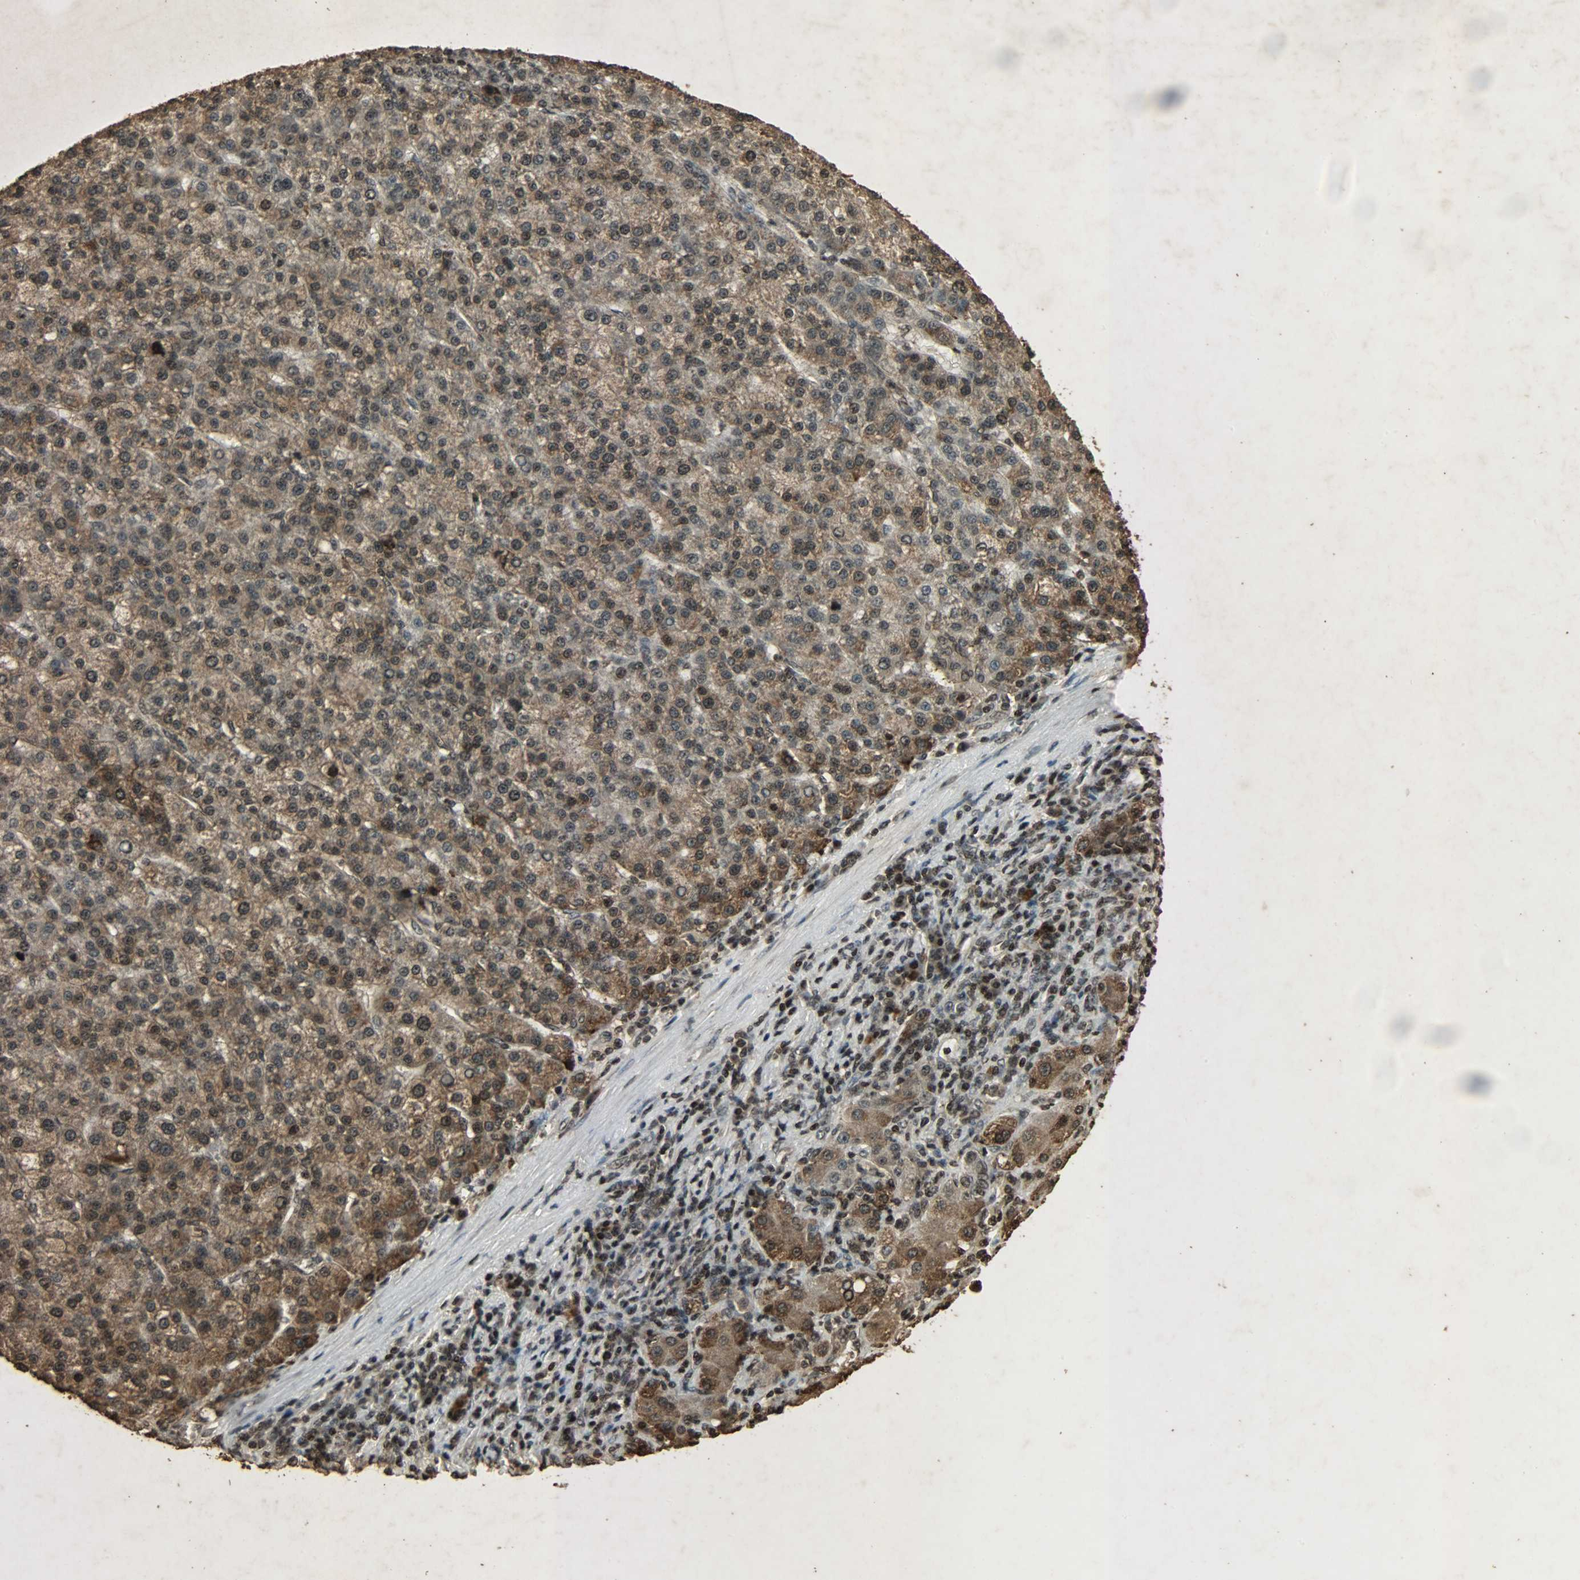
{"staining": {"intensity": "strong", "quantity": ">75%", "location": "cytoplasmic/membranous,nuclear"}, "tissue": "liver cancer", "cell_type": "Tumor cells", "image_type": "cancer", "snomed": [{"axis": "morphology", "description": "Carcinoma, Hepatocellular, NOS"}, {"axis": "topography", "description": "Liver"}], "caption": "Liver cancer tissue demonstrates strong cytoplasmic/membranous and nuclear expression in approximately >75% of tumor cells Immunohistochemistry (ihc) stains the protein in brown and the nuclei are stained blue.", "gene": "PPP3R1", "patient": {"sex": "female", "age": 58}}